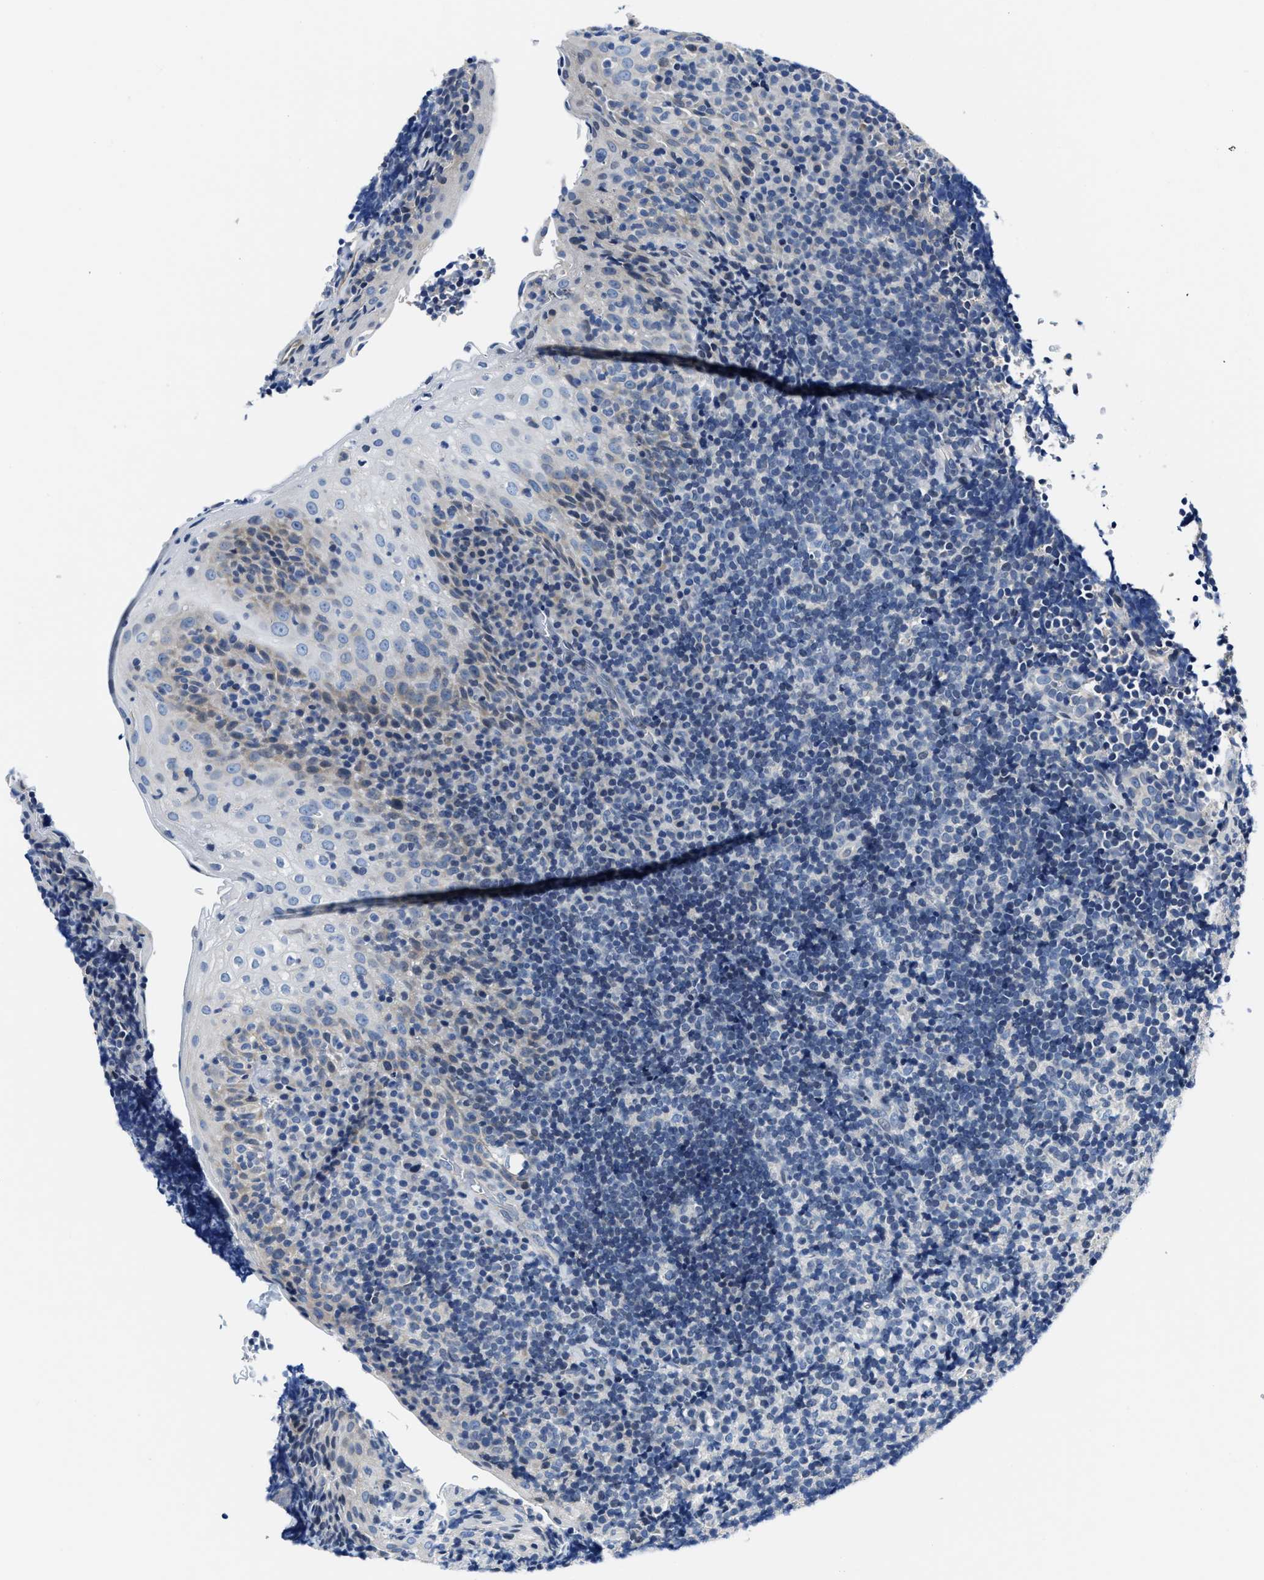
{"staining": {"intensity": "negative", "quantity": "none", "location": "none"}, "tissue": "tonsil", "cell_type": "Germinal center cells", "image_type": "normal", "snomed": [{"axis": "morphology", "description": "Normal tissue, NOS"}, {"axis": "topography", "description": "Tonsil"}], "caption": "Image shows no significant protein expression in germinal center cells of unremarkable tonsil. Brightfield microscopy of IHC stained with DAB (3,3'-diaminobenzidine) (brown) and hematoxylin (blue), captured at high magnification.", "gene": "ASZ1", "patient": {"sex": "male", "age": 37}}